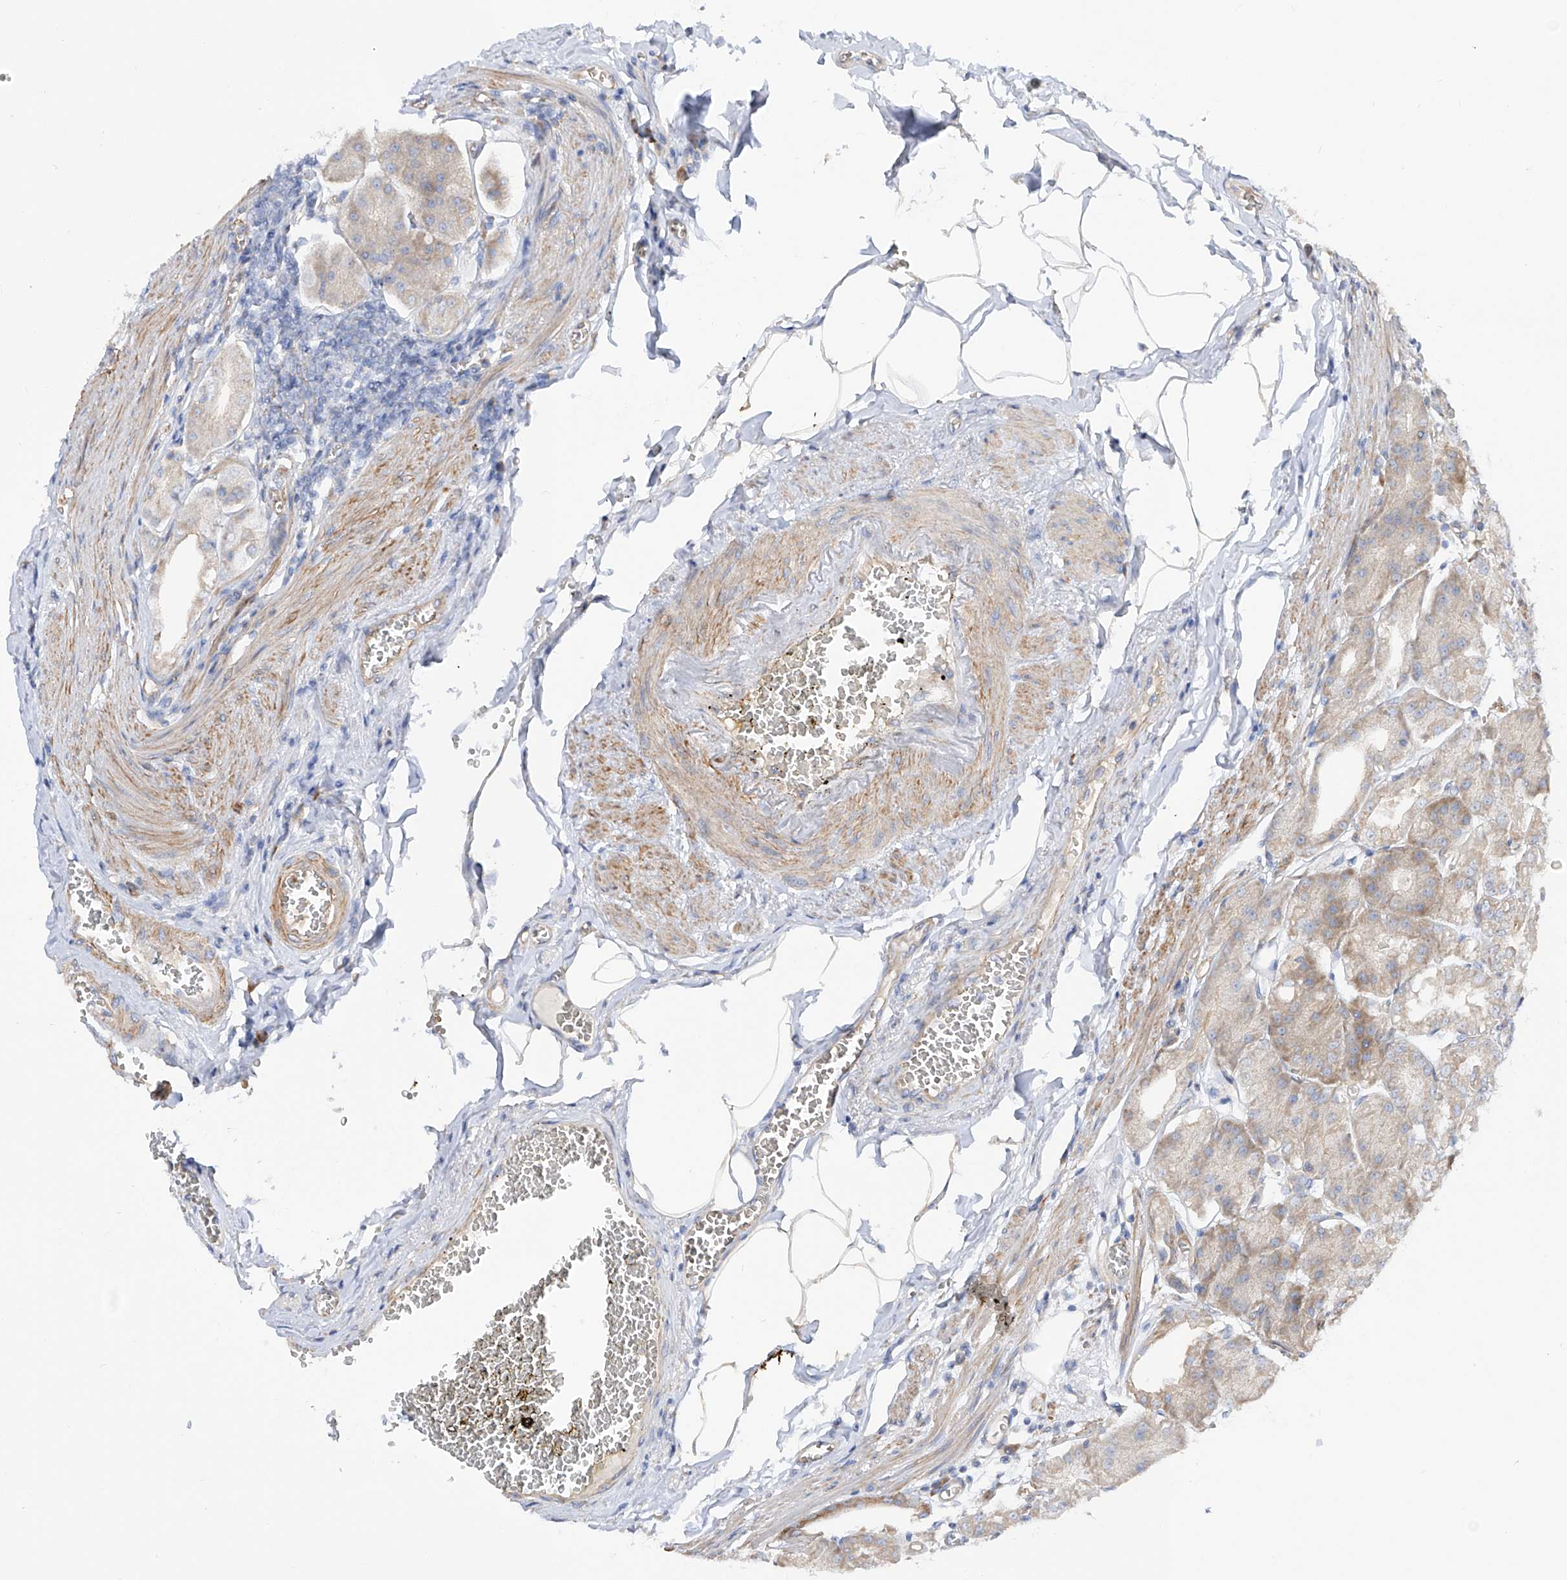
{"staining": {"intensity": "weak", "quantity": "25%-75%", "location": "cytoplasmic/membranous"}, "tissue": "stomach", "cell_type": "Glandular cells", "image_type": "normal", "snomed": [{"axis": "morphology", "description": "Normal tissue, NOS"}, {"axis": "topography", "description": "Stomach, lower"}], "caption": "Brown immunohistochemical staining in unremarkable human stomach demonstrates weak cytoplasmic/membranous expression in approximately 25%-75% of glandular cells.", "gene": "LCA5", "patient": {"sex": "male", "age": 71}}